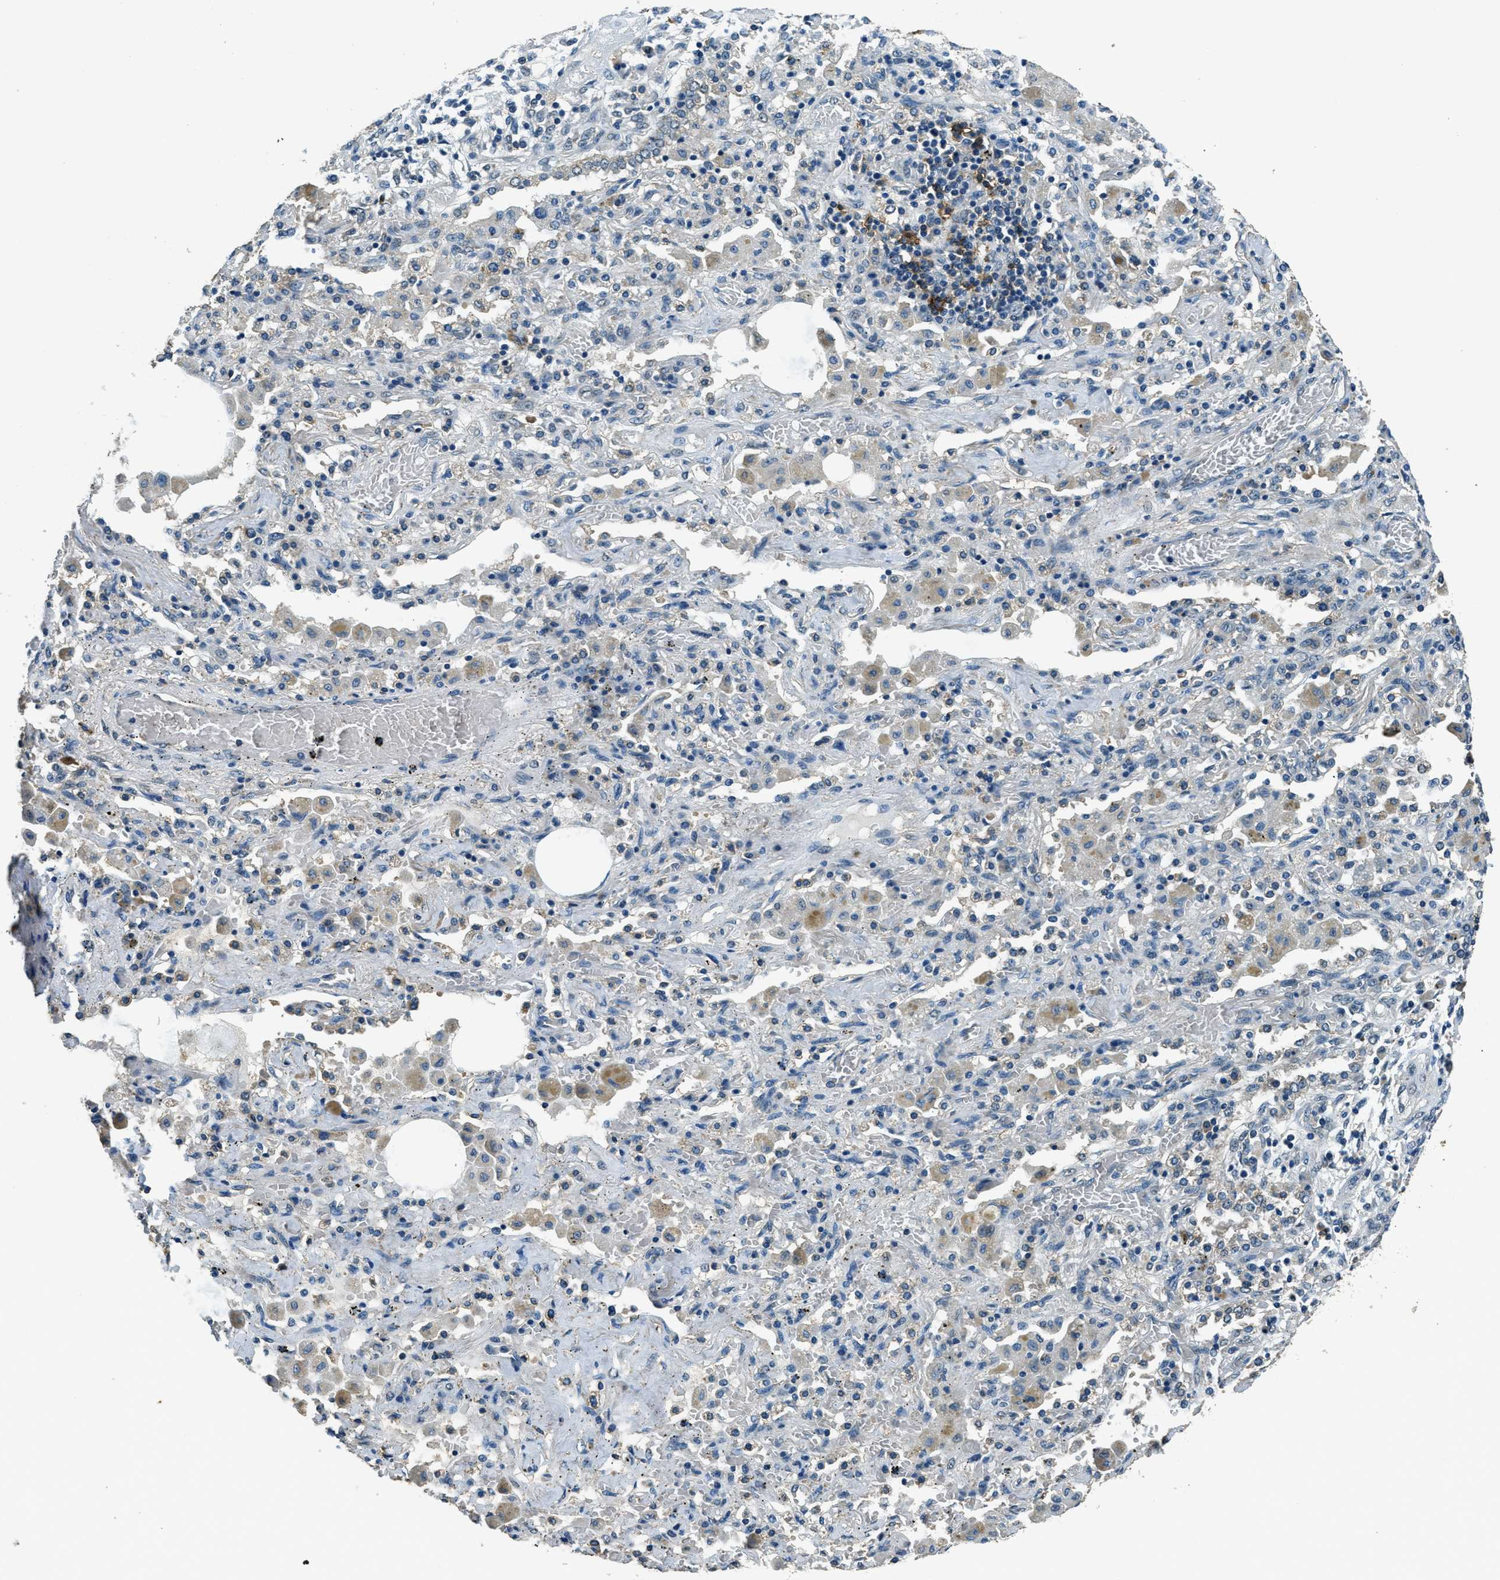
{"staining": {"intensity": "negative", "quantity": "none", "location": "none"}, "tissue": "lung cancer", "cell_type": "Tumor cells", "image_type": "cancer", "snomed": [{"axis": "morphology", "description": "Squamous cell carcinoma, NOS"}, {"axis": "topography", "description": "Lung"}], "caption": "The micrograph displays no staining of tumor cells in lung cancer (squamous cell carcinoma).", "gene": "SALL3", "patient": {"sex": "female", "age": 47}}